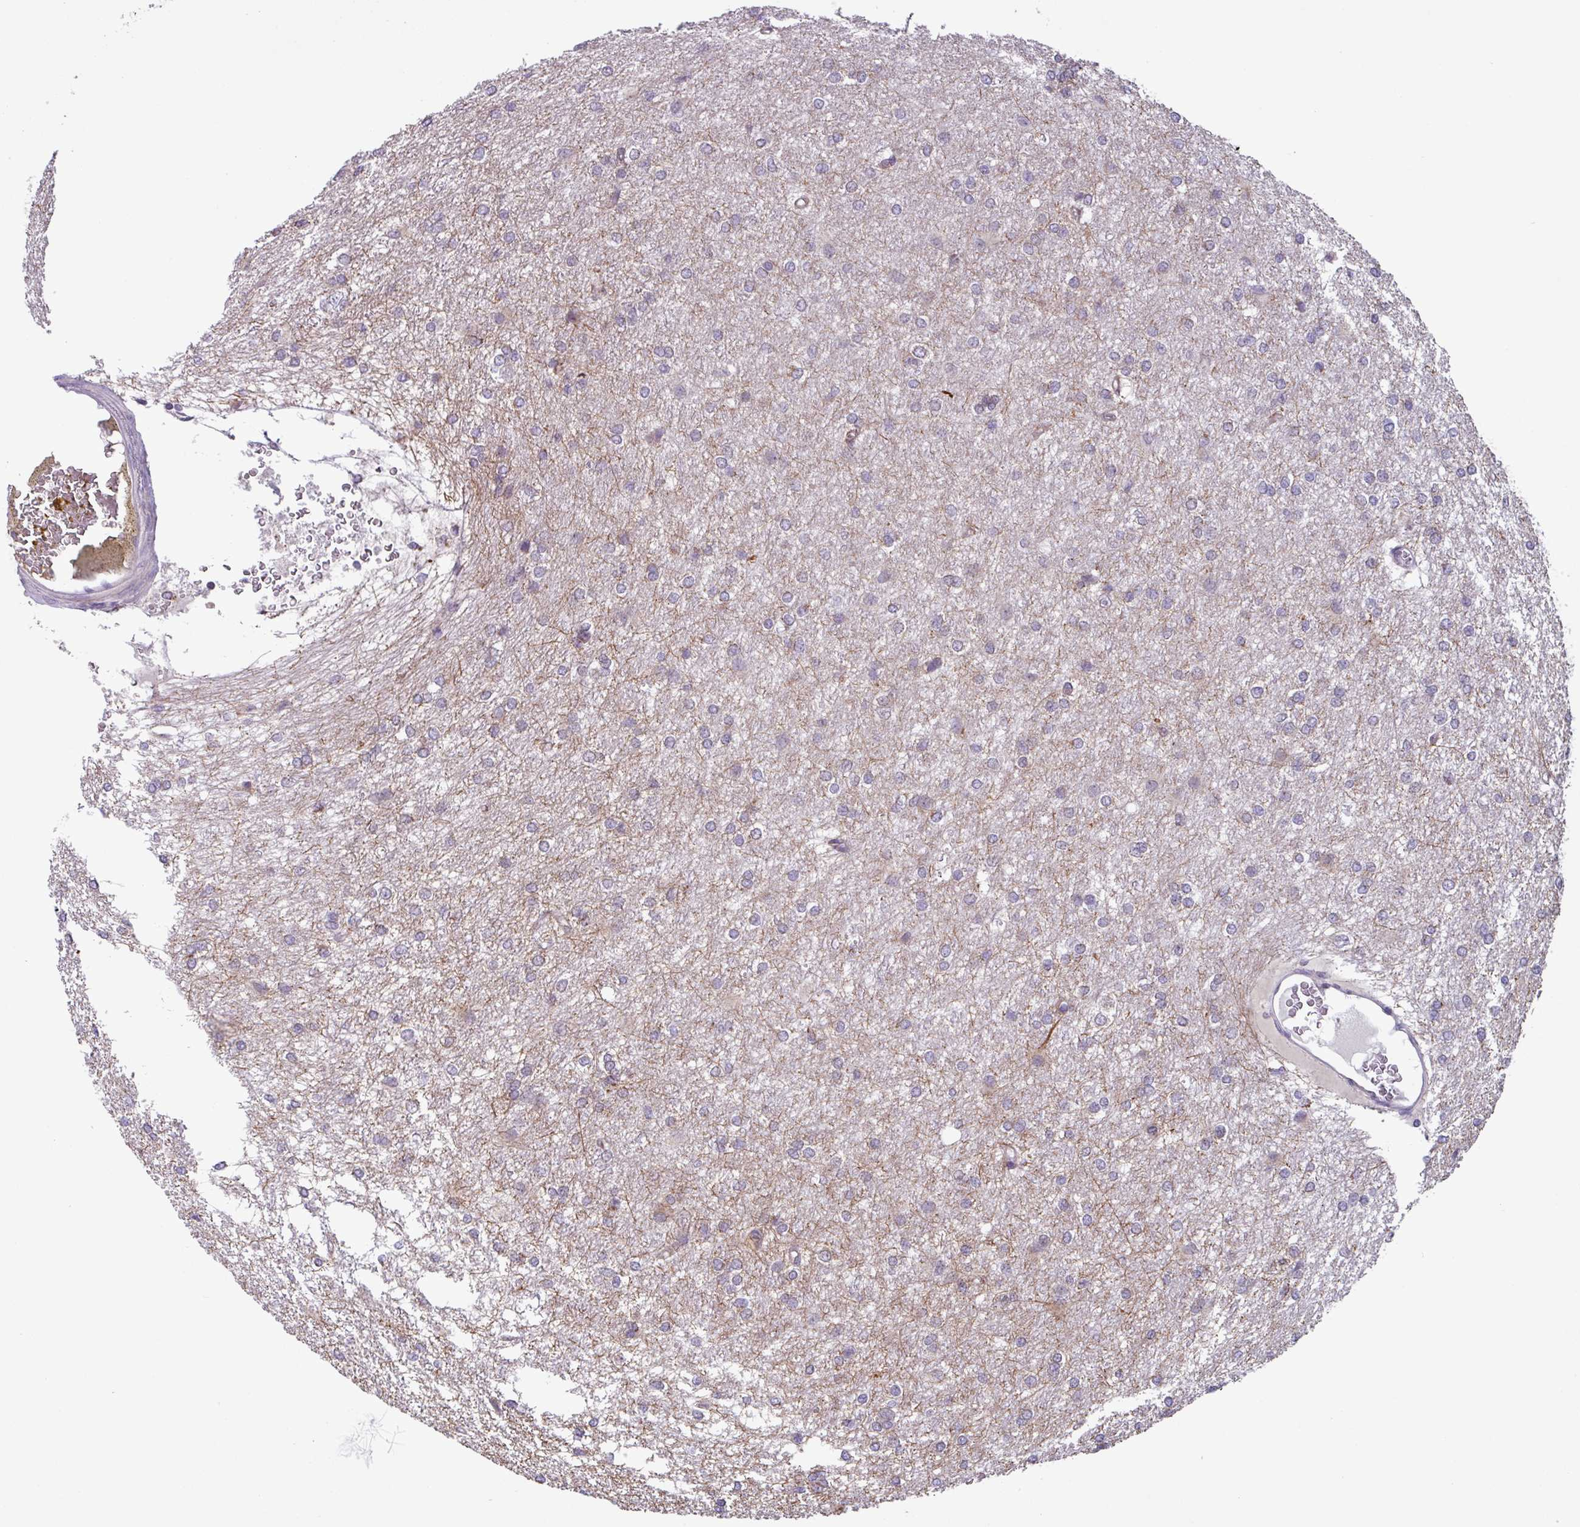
{"staining": {"intensity": "weak", "quantity": "<25%", "location": "cytoplasmic/membranous"}, "tissue": "glioma", "cell_type": "Tumor cells", "image_type": "cancer", "snomed": [{"axis": "morphology", "description": "Glioma, malignant, High grade"}, {"axis": "topography", "description": "Brain"}], "caption": "Tumor cells are negative for protein expression in human high-grade glioma (malignant).", "gene": "AKIRIN1", "patient": {"sex": "female", "age": 50}}